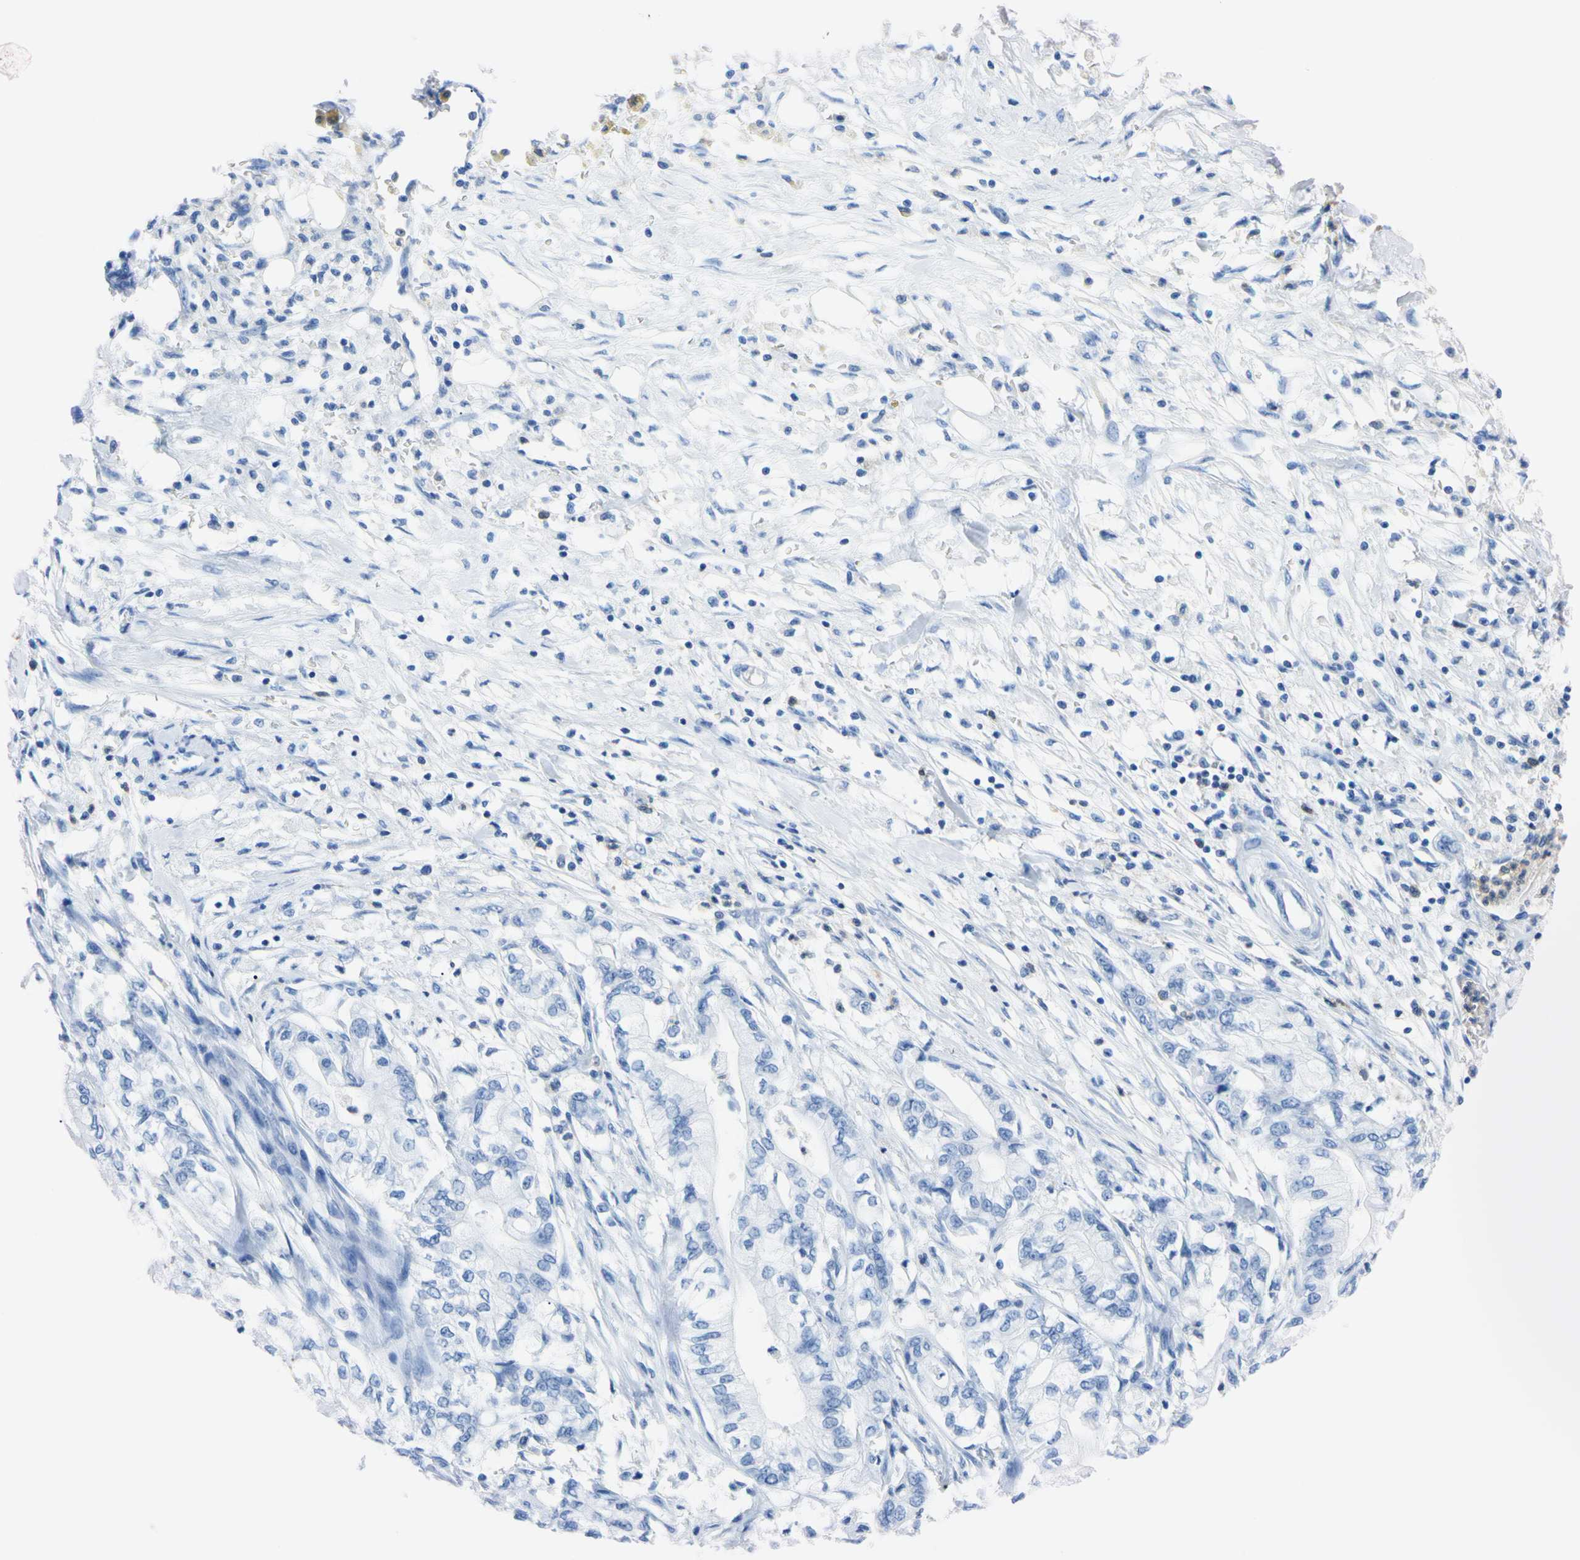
{"staining": {"intensity": "negative", "quantity": "none", "location": "none"}, "tissue": "pancreatic cancer", "cell_type": "Tumor cells", "image_type": "cancer", "snomed": [{"axis": "morphology", "description": "Adenocarcinoma, NOS"}, {"axis": "topography", "description": "Pancreas"}], "caption": "Immunohistochemical staining of pancreatic adenocarcinoma reveals no significant positivity in tumor cells.", "gene": "NCF4", "patient": {"sex": "male", "age": 70}}